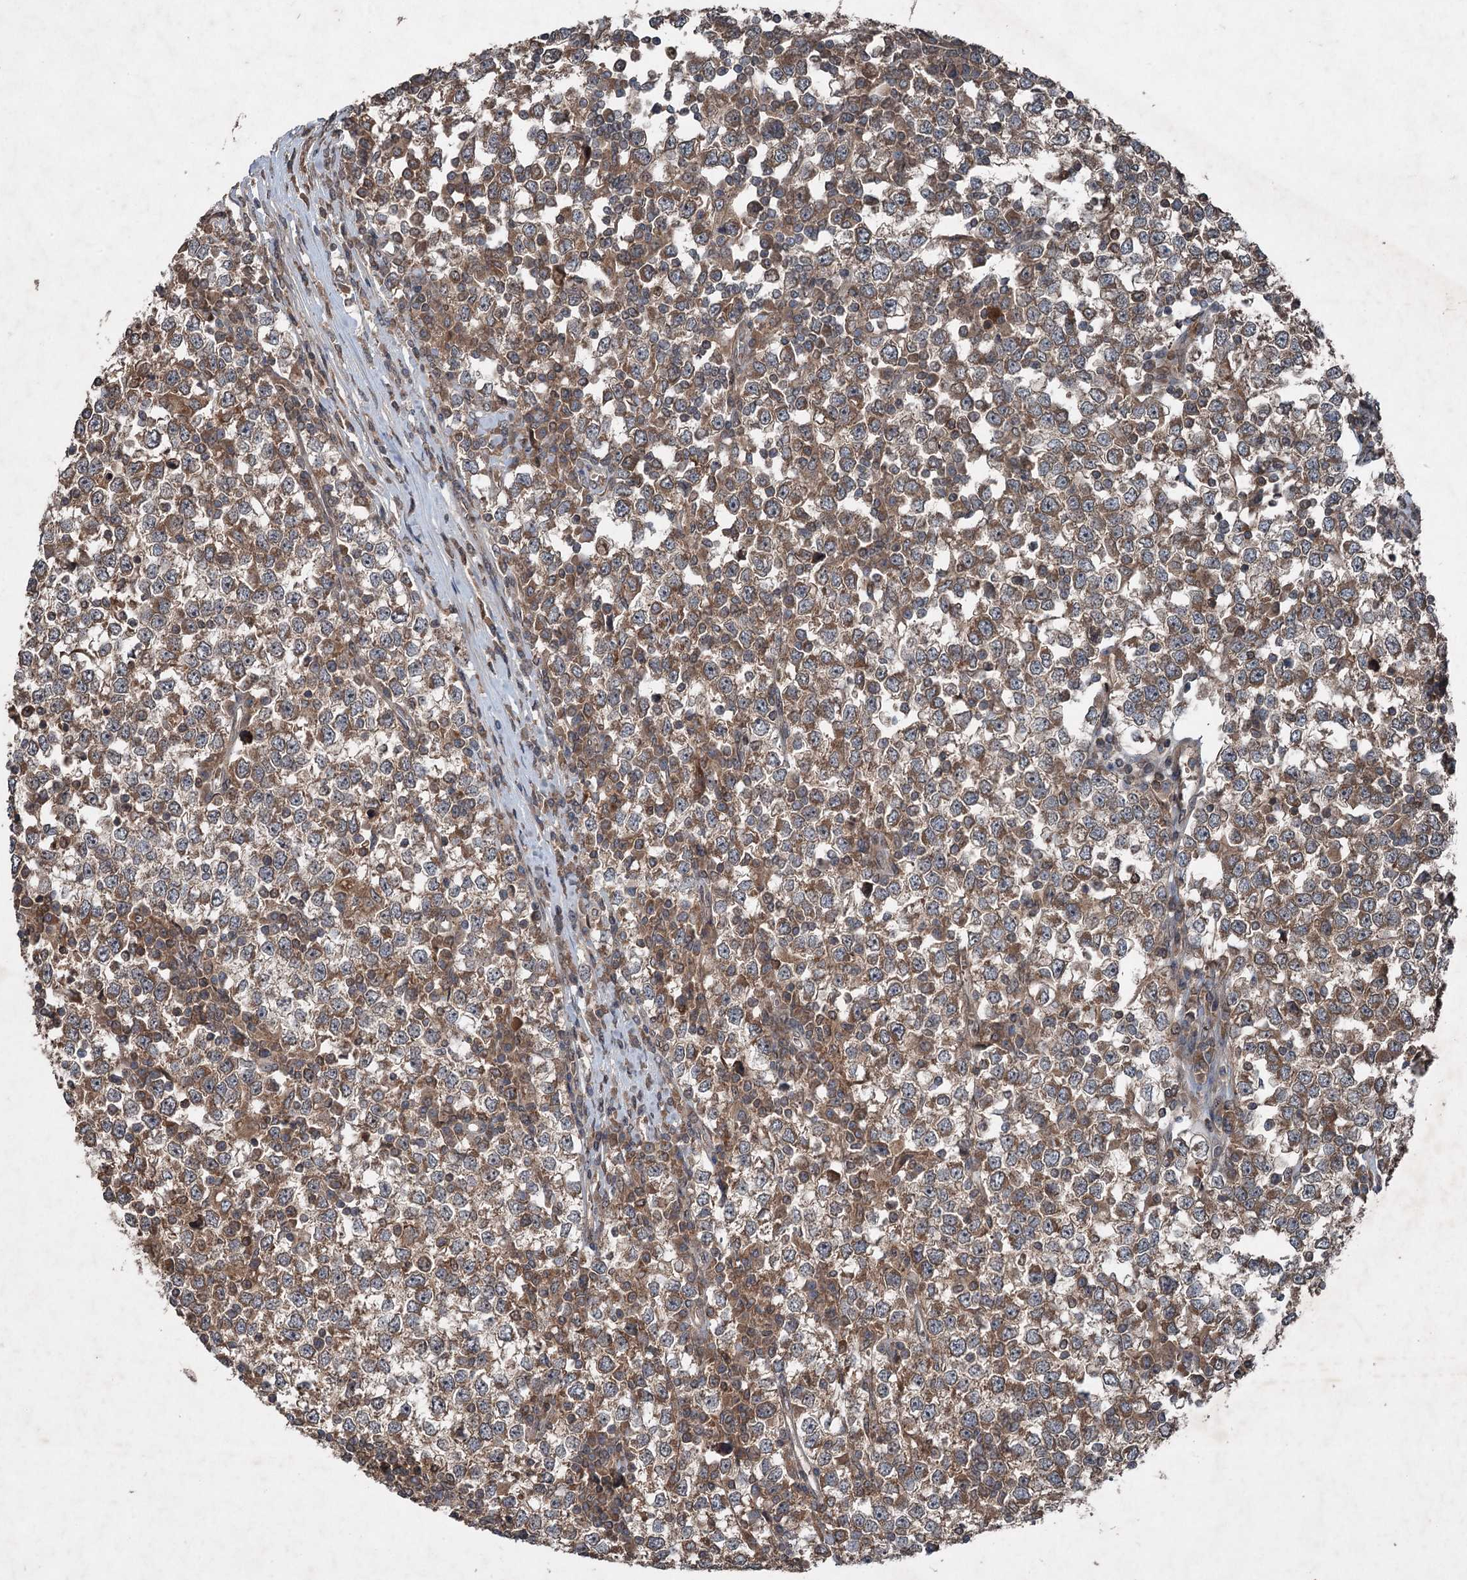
{"staining": {"intensity": "moderate", "quantity": ">75%", "location": "cytoplasmic/membranous"}, "tissue": "testis cancer", "cell_type": "Tumor cells", "image_type": "cancer", "snomed": [{"axis": "morphology", "description": "Seminoma, NOS"}, {"axis": "topography", "description": "Testis"}], "caption": "A brown stain labels moderate cytoplasmic/membranous expression of a protein in human testis seminoma tumor cells. Immunohistochemistry stains the protein of interest in brown and the nuclei are stained blue.", "gene": "ALAS1", "patient": {"sex": "male", "age": 65}}